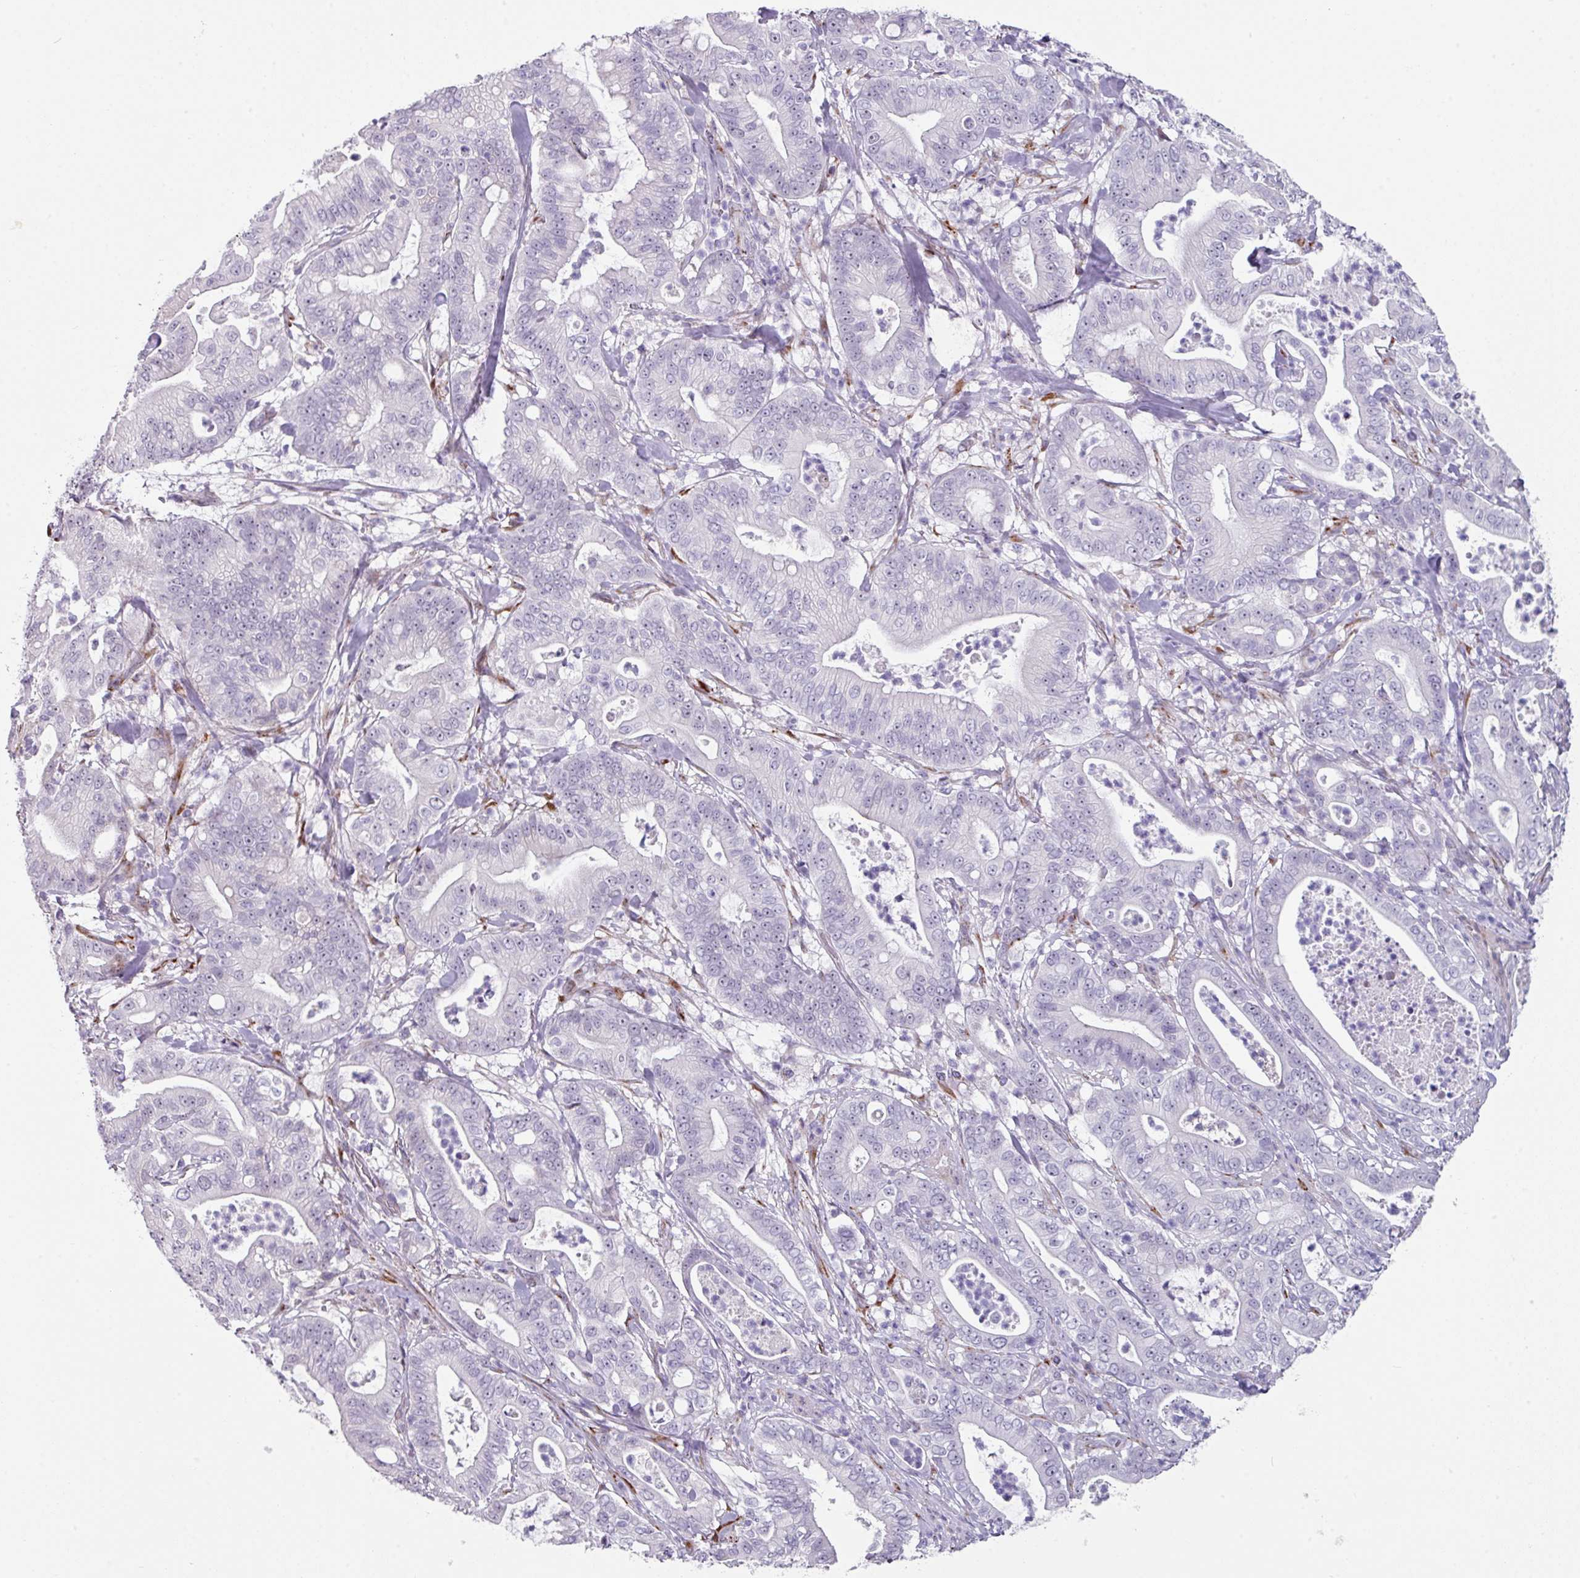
{"staining": {"intensity": "negative", "quantity": "none", "location": "none"}, "tissue": "pancreatic cancer", "cell_type": "Tumor cells", "image_type": "cancer", "snomed": [{"axis": "morphology", "description": "Adenocarcinoma, NOS"}, {"axis": "topography", "description": "Pancreas"}], "caption": "Adenocarcinoma (pancreatic) was stained to show a protein in brown. There is no significant expression in tumor cells.", "gene": "BMS1", "patient": {"sex": "male", "age": 71}}